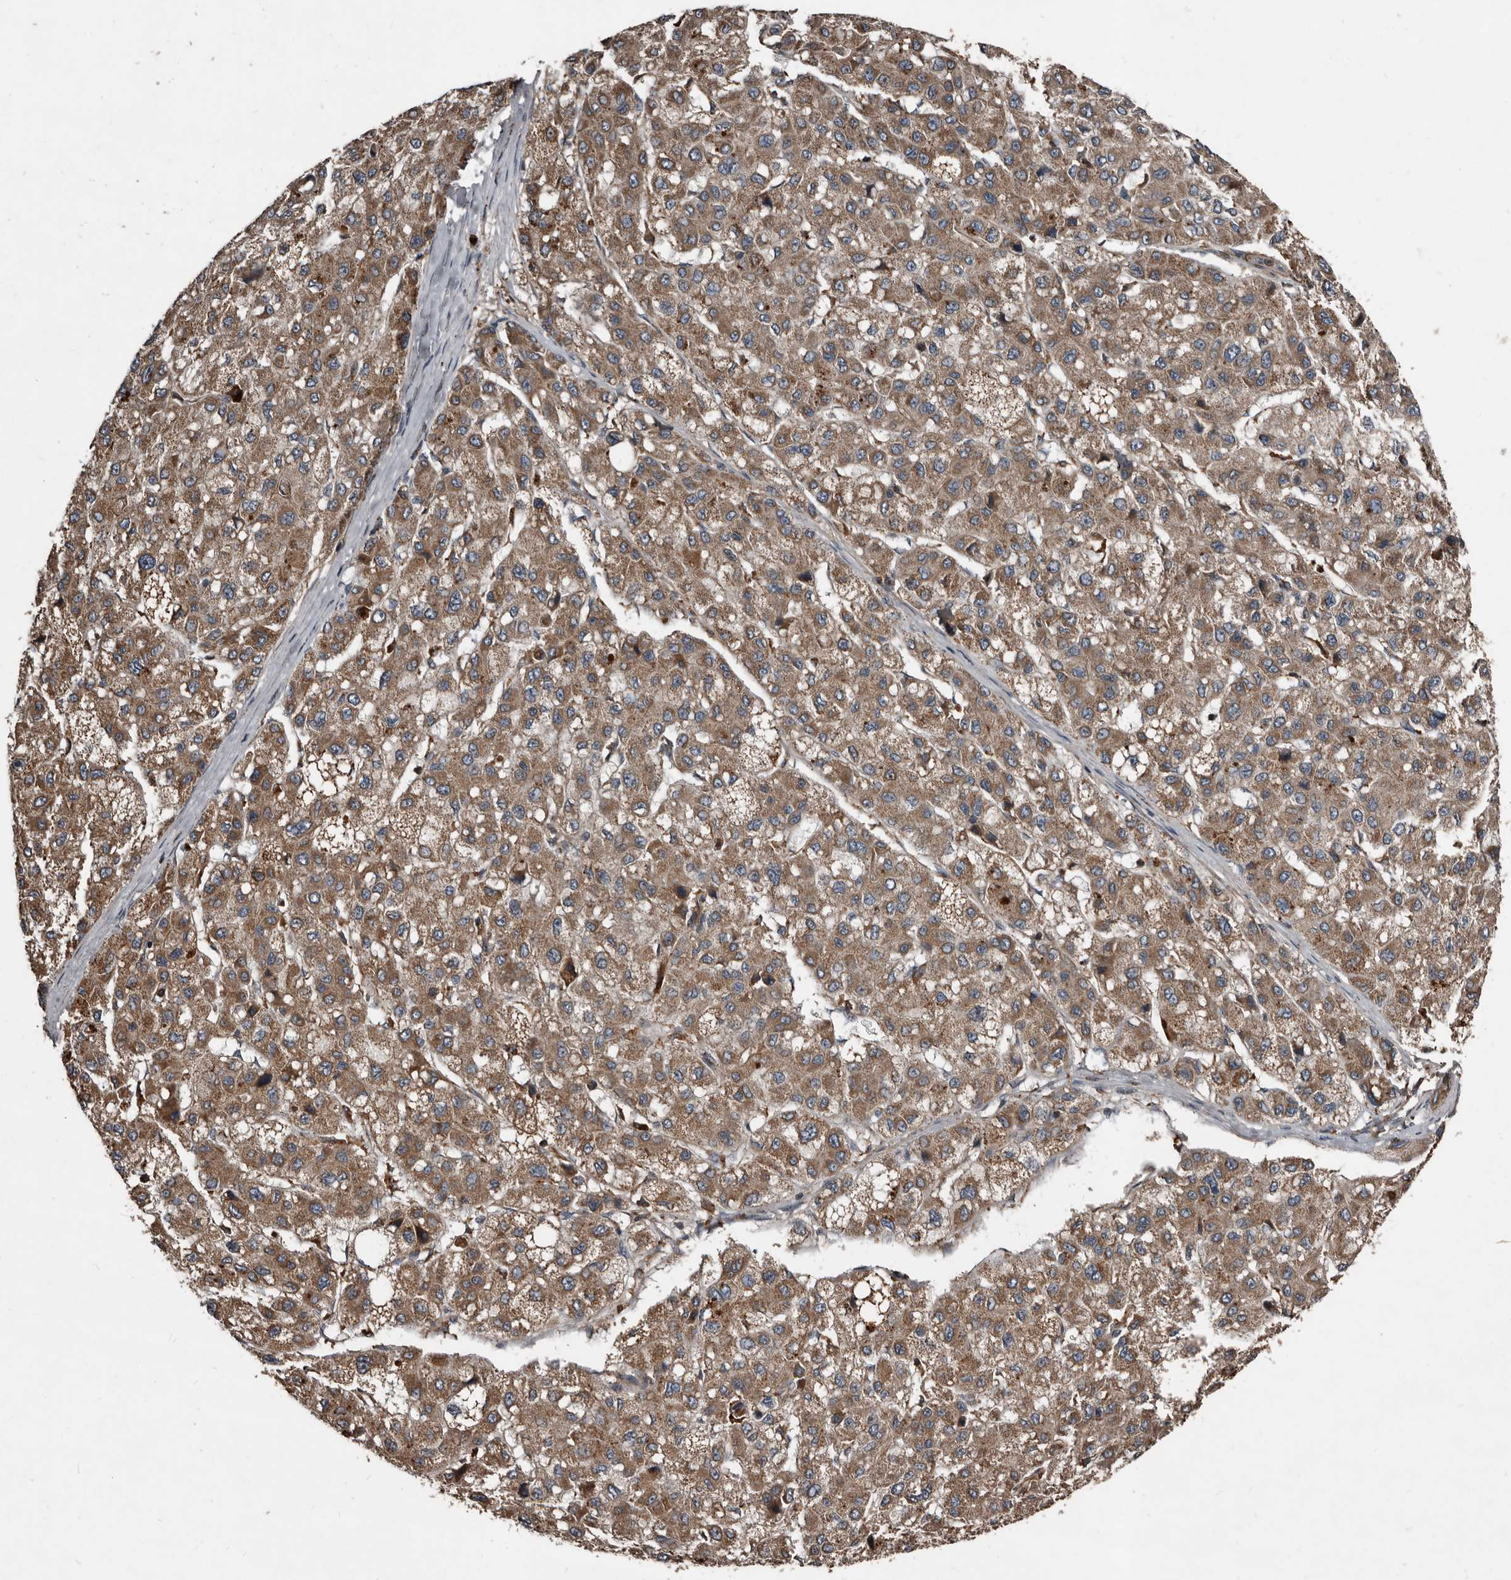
{"staining": {"intensity": "moderate", "quantity": ">75%", "location": "cytoplasmic/membranous"}, "tissue": "liver cancer", "cell_type": "Tumor cells", "image_type": "cancer", "snomed": [{"axis": "morphology", "description": "Carcinoma, Hepatocellular, NOS"}, {"axis": "topography", "description": "Liver"}], "caption": "This micrograph displays IHC staining of human liver cancer (hepatocellular carcinoma), with medium moderate cytoplasmic/membranous staining in approximately >75% of tumor cells.", "gene": "GREB1", "patient": {"sex": "male", "age": 80}}